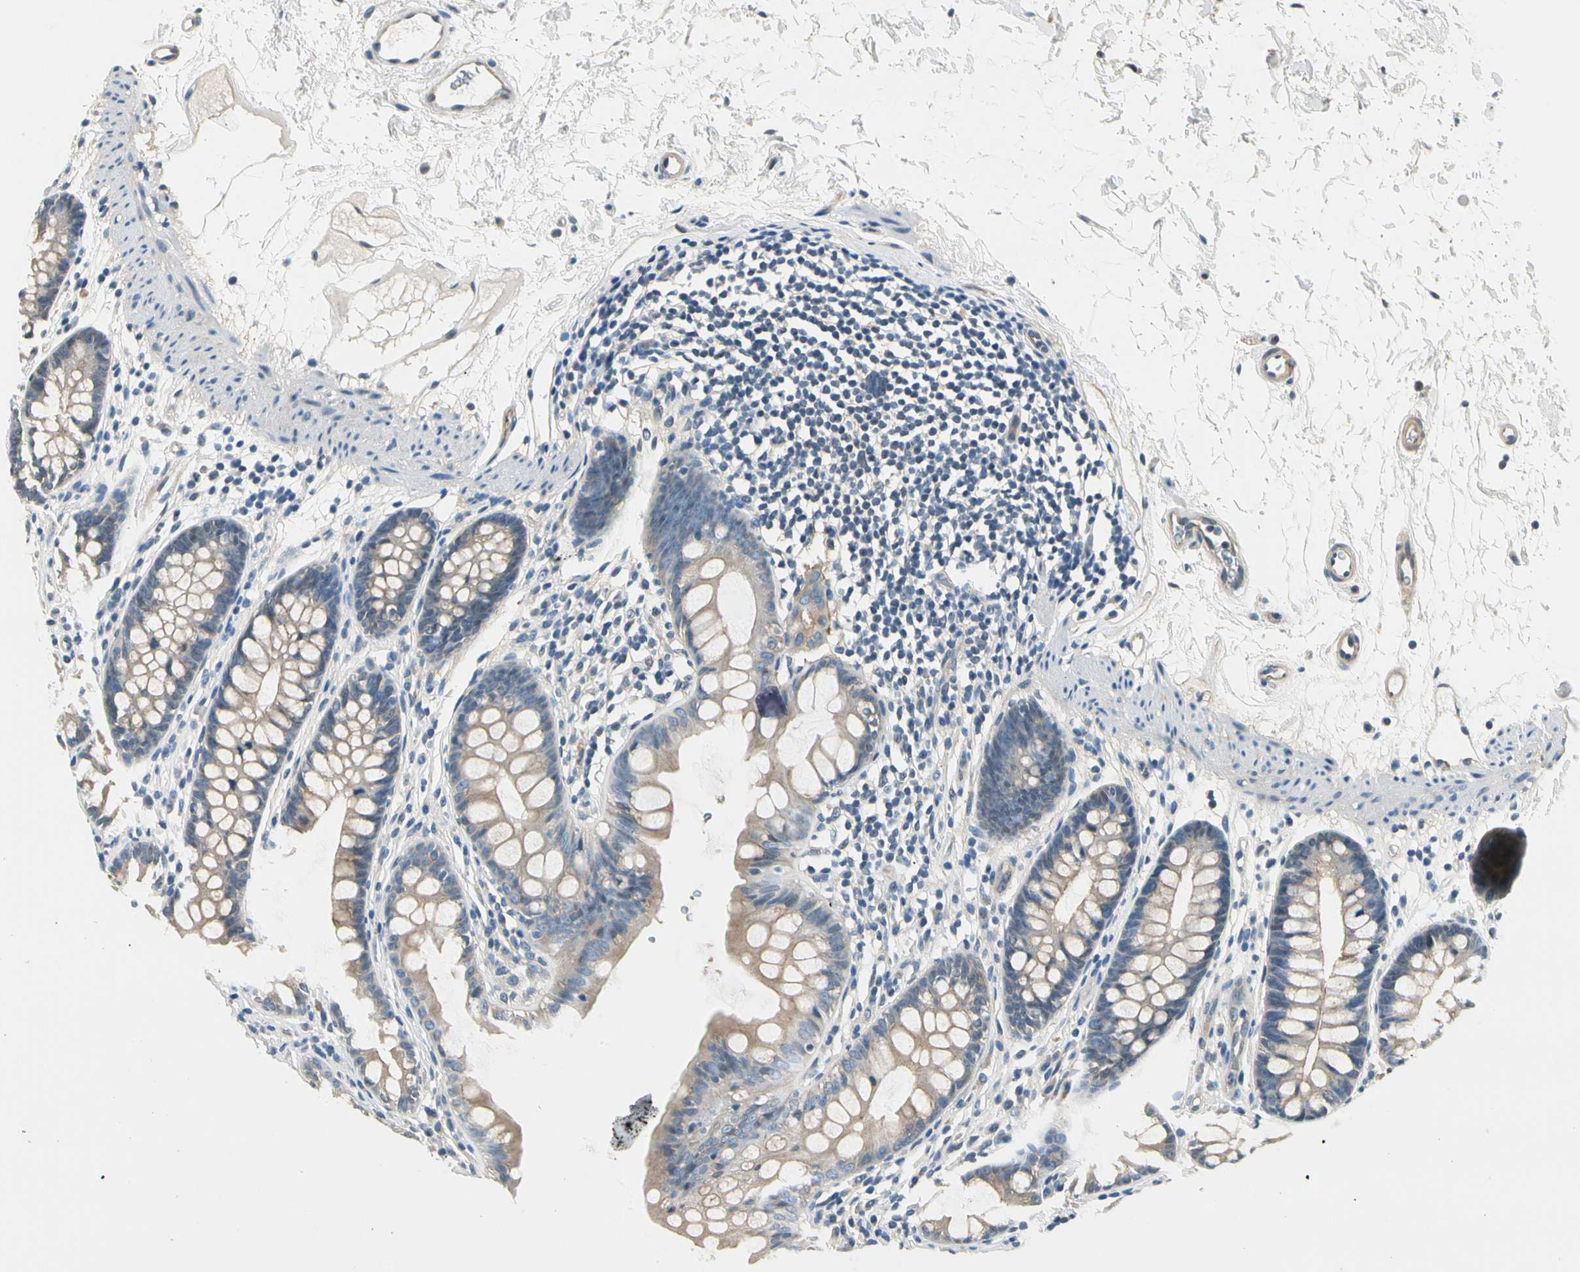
{"staining": {"intensity": "weak", "quantity": ">75%", "location": "cytoplasmic/membranous"}, "tissue": "colon", "cell_type": "Endothelial cells", "image_type": "normal", "snomed": [{"axis": "morphology", "description": "Normal tissue, NOS"}, {"axis": "topography", "description": "Colon"}], "caption": "Immunohistochemistry (IHC) (DAB) staining of unremarkable colon demonstrates weak cytoplasmic/membranous protein positivity in approximately >75% of endothelial cells. Using DAB (3,3'-diaminobenzidine) (brown) and hematoxylin (blue) stains, captured at high magnification using brightfield microscopy.", "gene": "ROCK2", "patient": {"sex": "female", "age": 52}}